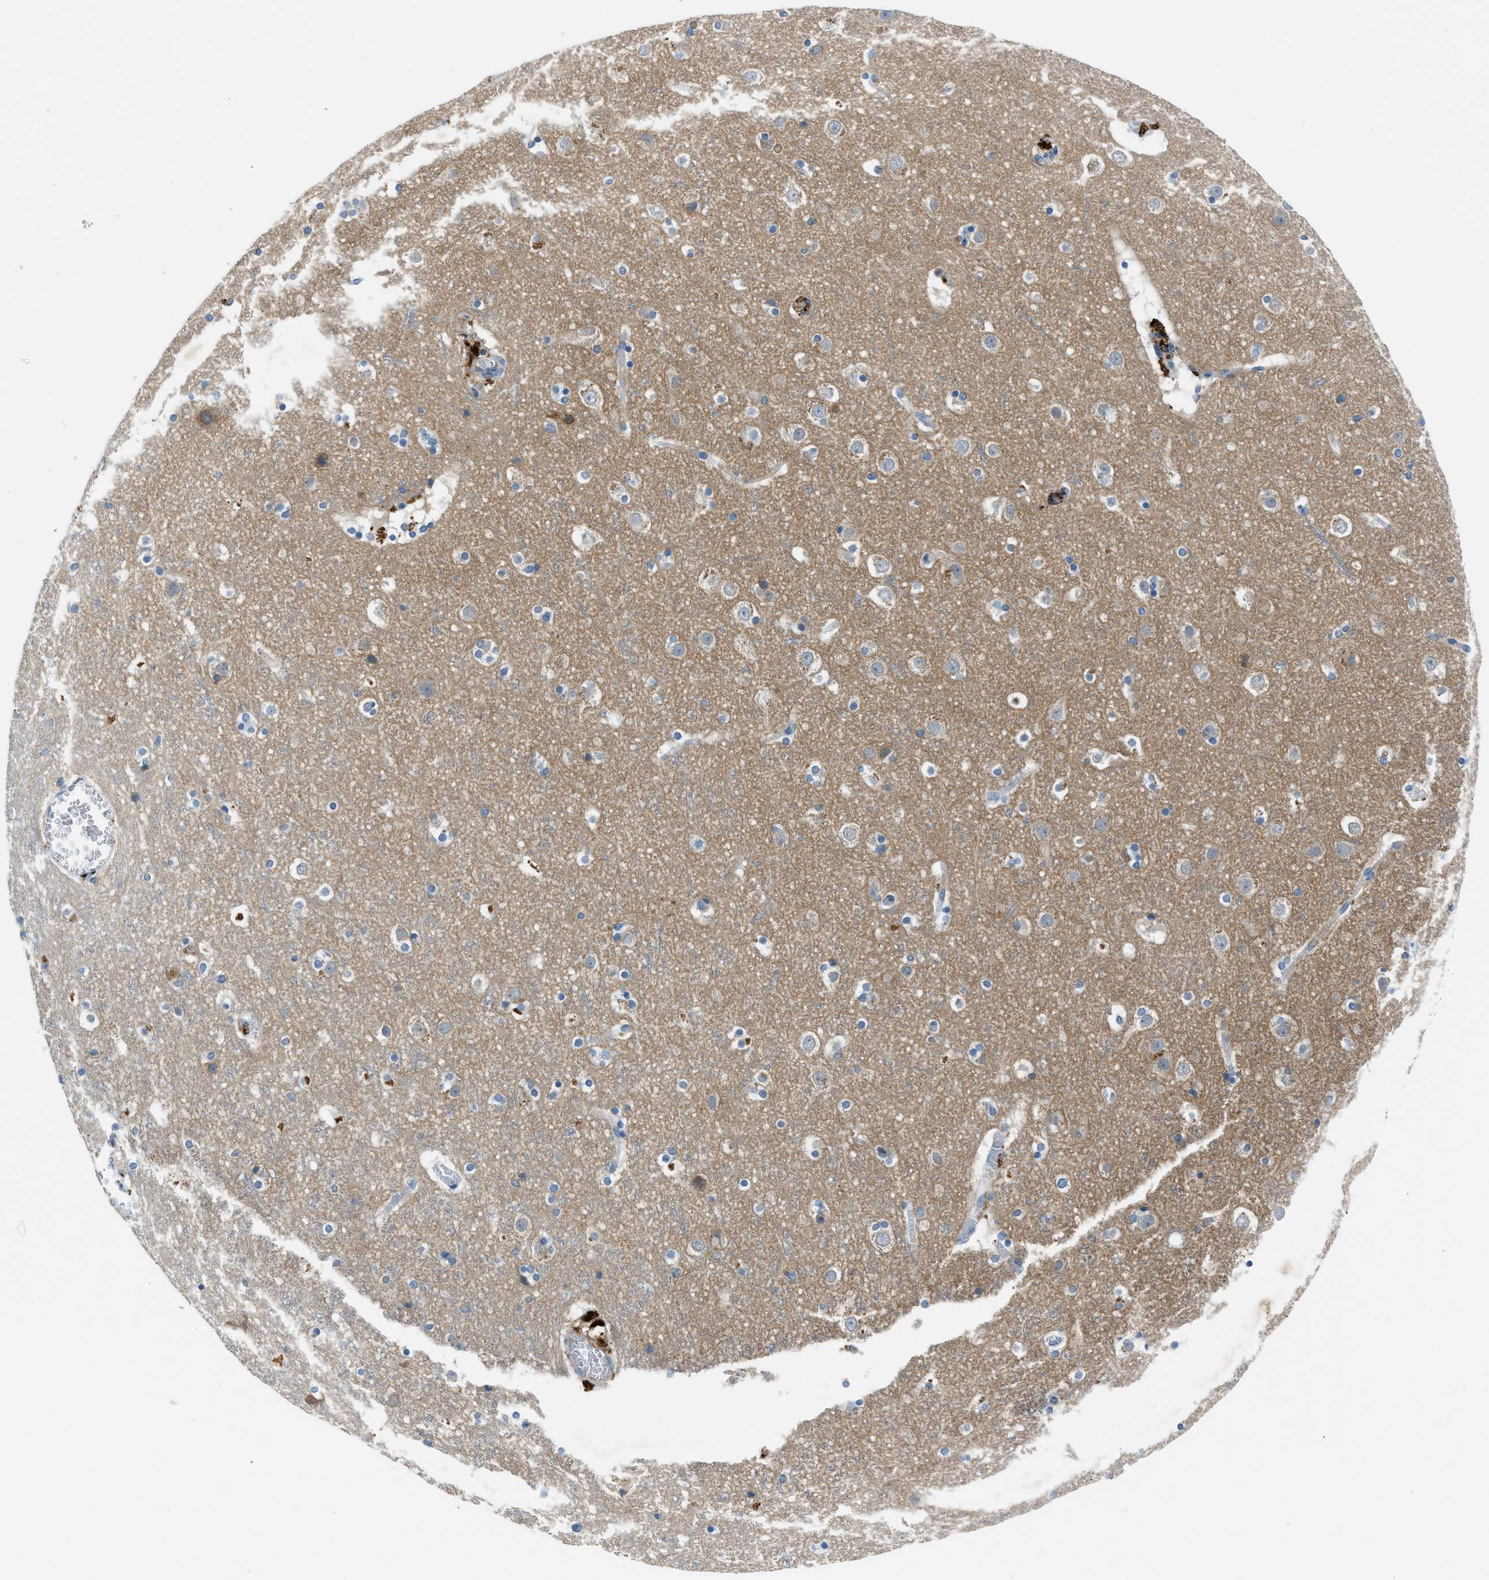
{"staining": {"intensity": "negative", "quantity": "none", "location": "none"}, "tissue": "cerebral cortex", "cell_type": "Endothelial cells", "image_type": "normal", "snomed": [{"axis": "morphology", "description": "Normal tissue, NOS"}, {"axis": "topography", "description": "Cerebral cortex"}], "caption": "High power microscopy histopathology image of an IHC photomicrograph of unremarkable cerebral cortex, revealing no significant positivity in endothelial cells.", "gene": "BMP1", "patient": {"sex": "male", "age": 45}}